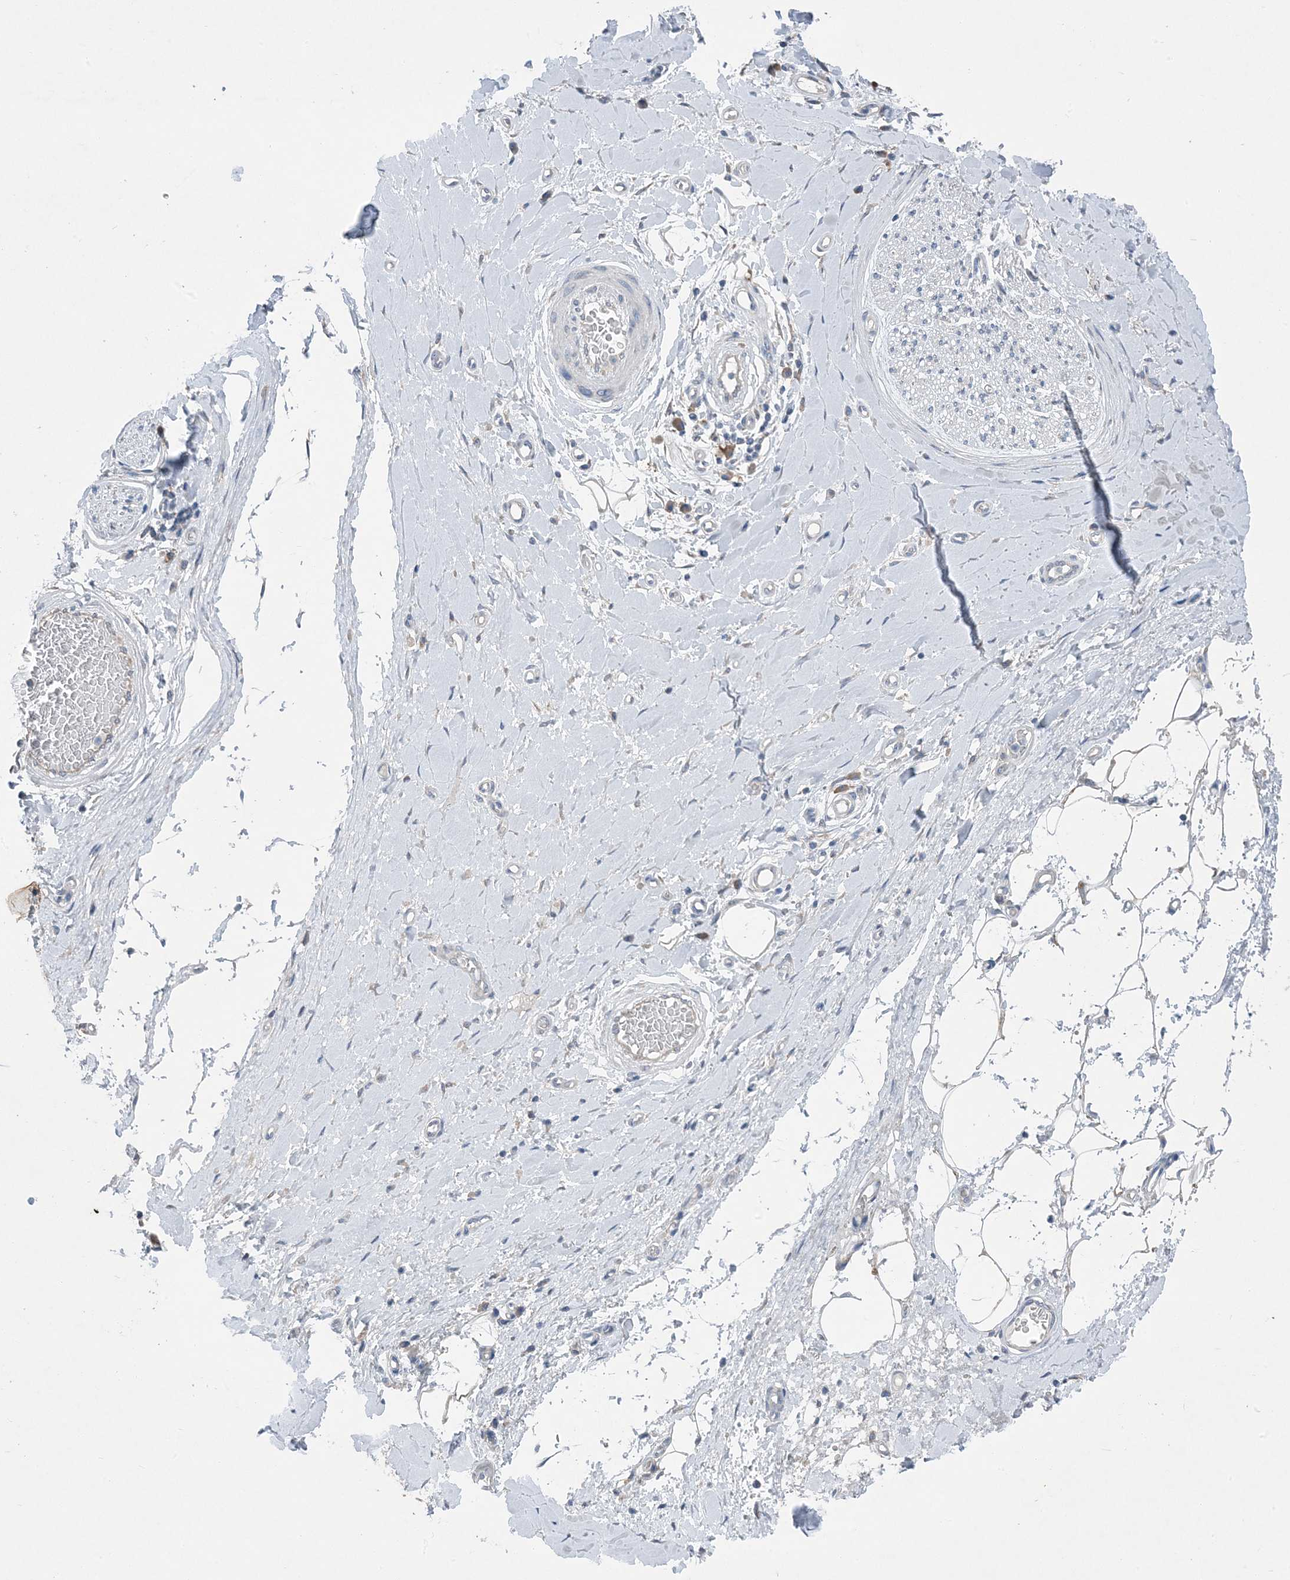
{"staining": {"intensity": "negative", "quantity": "none", "location": "none"}, "tissue": "adipose tissue", "cell_type": "Adipocytes", "image_type": "normal", "snomed": [{"axis": "morphology", "description": "Normal tissue, NOS"}, {"axis": "morphology", "description": "Adenocarcinoma, NOS"}, {"axis": "topography", "description": "Esophagus"}, {"axis": "topography", "description": "Stomach, upper"}, {"axis": "topography", "description": "Peripheral nerve tissue"}], "caption": "IHC histopathology image of normal adipose tissue stained for a protein (brown), which demonstrates no expression in adipocytes.", "gene": "DHX30", "patient": {"sex": "male", "age": 62}}